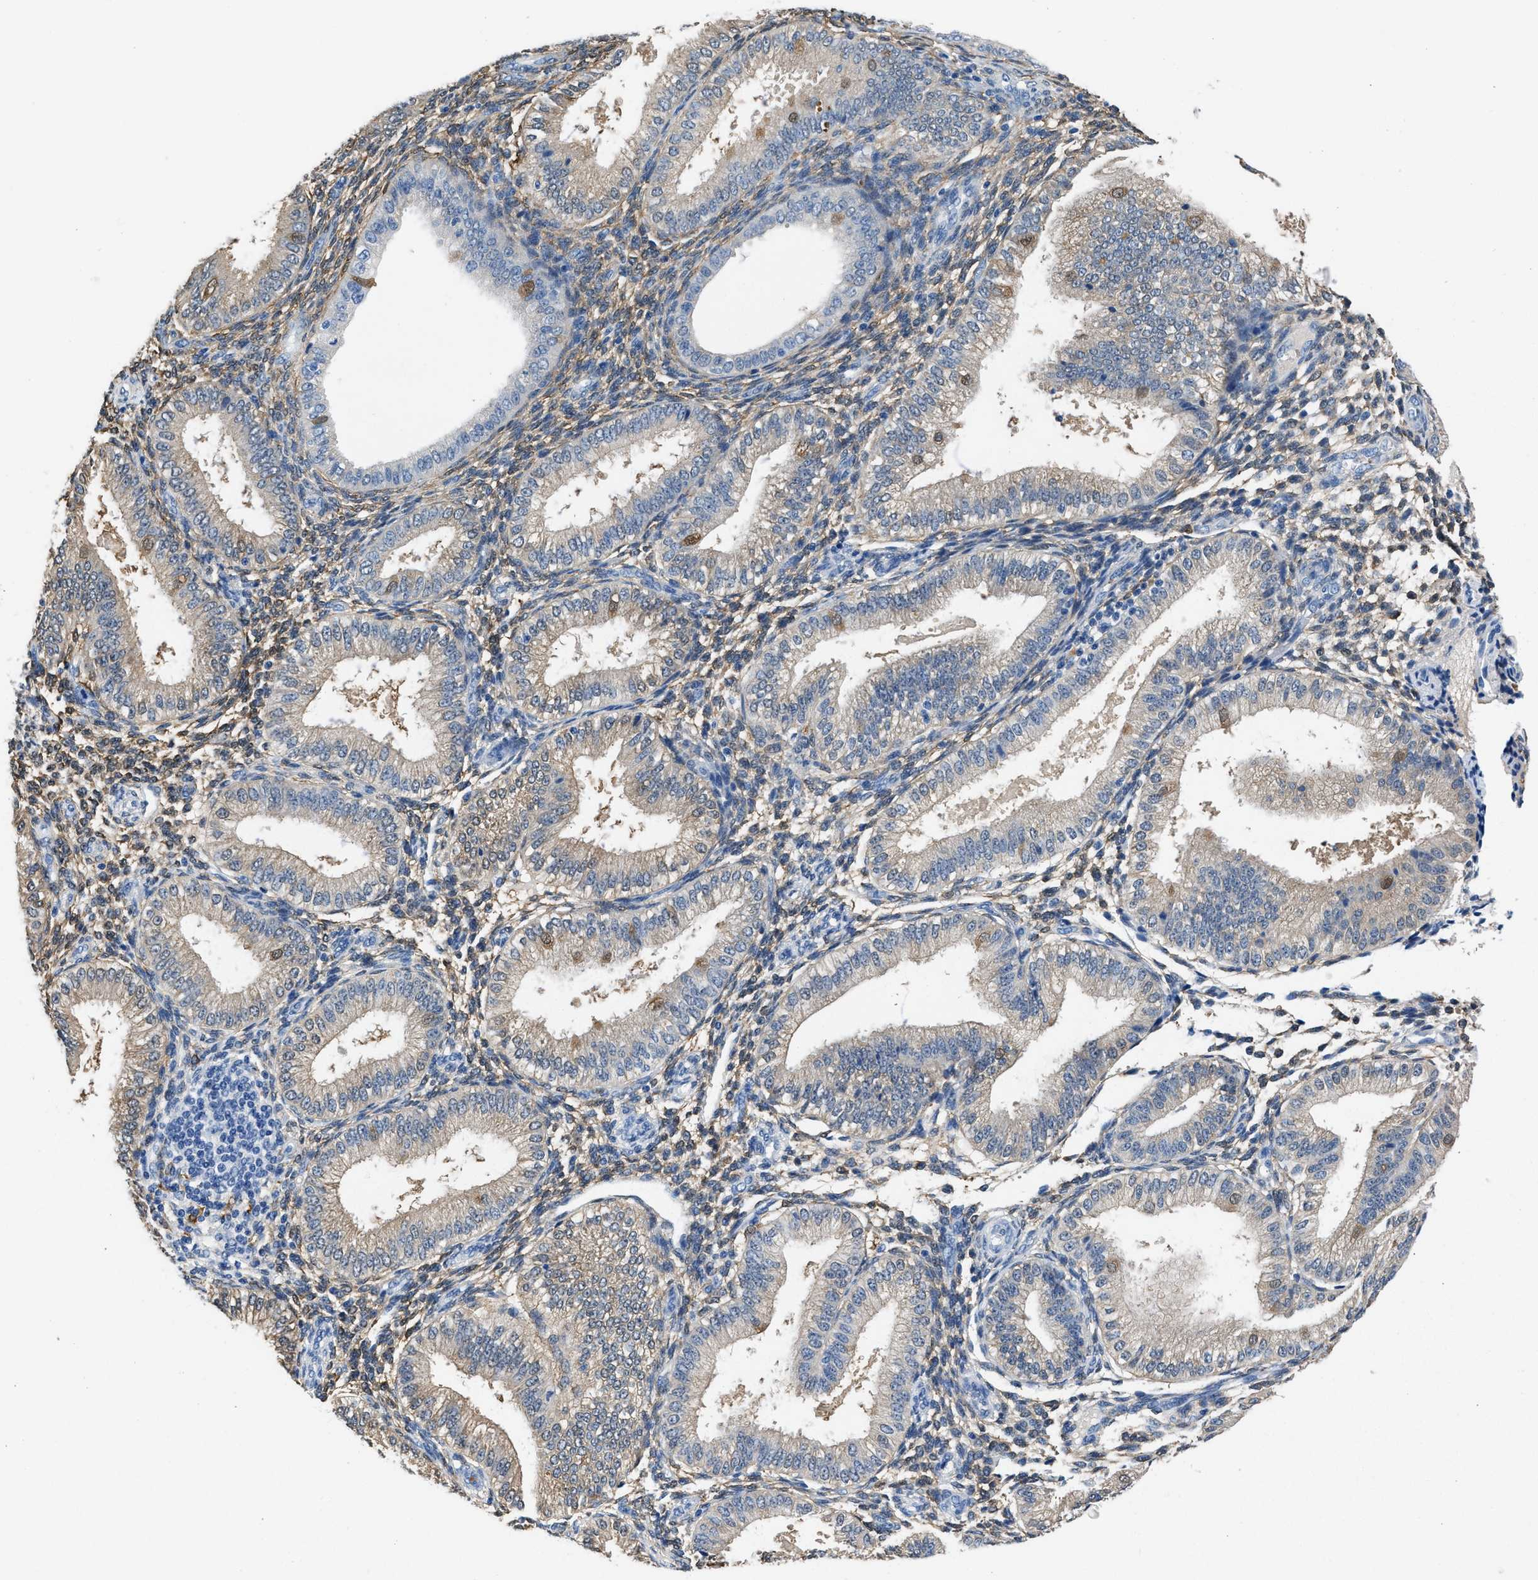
{"staining": {"intensity": "weak", "quantity": "25%-75%", "location": "cytoplasmic/membranous"}, "tissue": "endometrium", "cell_type": "Cells in endometrial stroma", "image_type": "normal", "snomed": [{"axis": "morphology", "description": "Normal tissue, NOS"}, {"axis": "topography", "description": "Endometrium"}], "caption": "IHC of benign human endometrium demonstrates low levels of weak cytoplasmic/membranous positivity in about 25%-75% of cells in endometrial stroma.", "gene": "FADS6", "patient": {"sex": "female", "age": 39}}